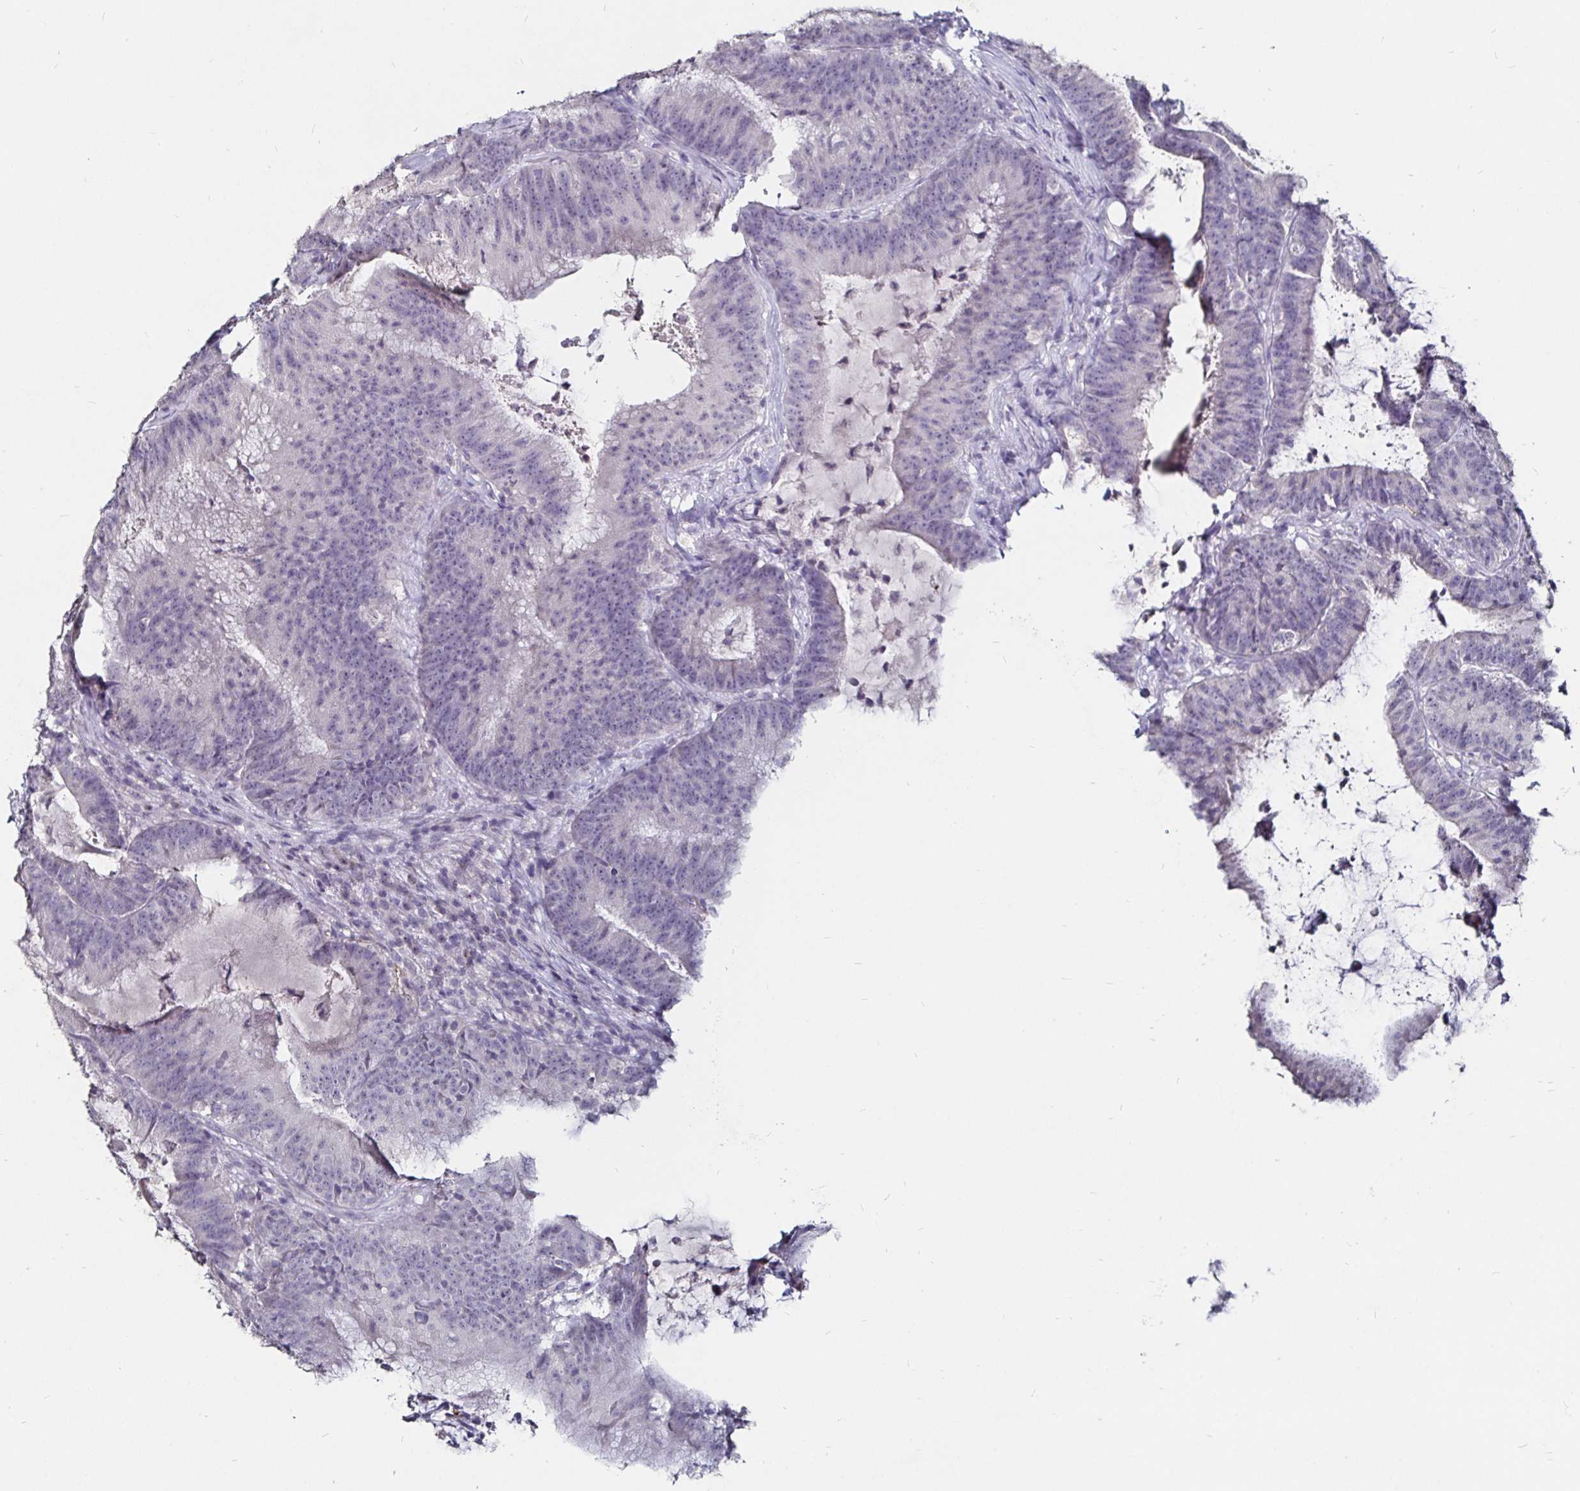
{"staining": {"intensity": "negative", "quantity": "none", "location": "none"}, "tissue": "colorectal cancer", "cell_type": "Tumor cells", "image_type": "cancer", "snomed": [{"axis": "morphology", "description": "Adenocarcinoma, NOS"}, {"axis": "topography", "description": "Colon"}], "caption": "DAB (3,3'-diaminobenzidine) immunohistochemical staining of colorectal cancer displays no significant staining in tumor cells.", "gene": "FAIM2", "patient": {"sex": "female", "age": 78}}